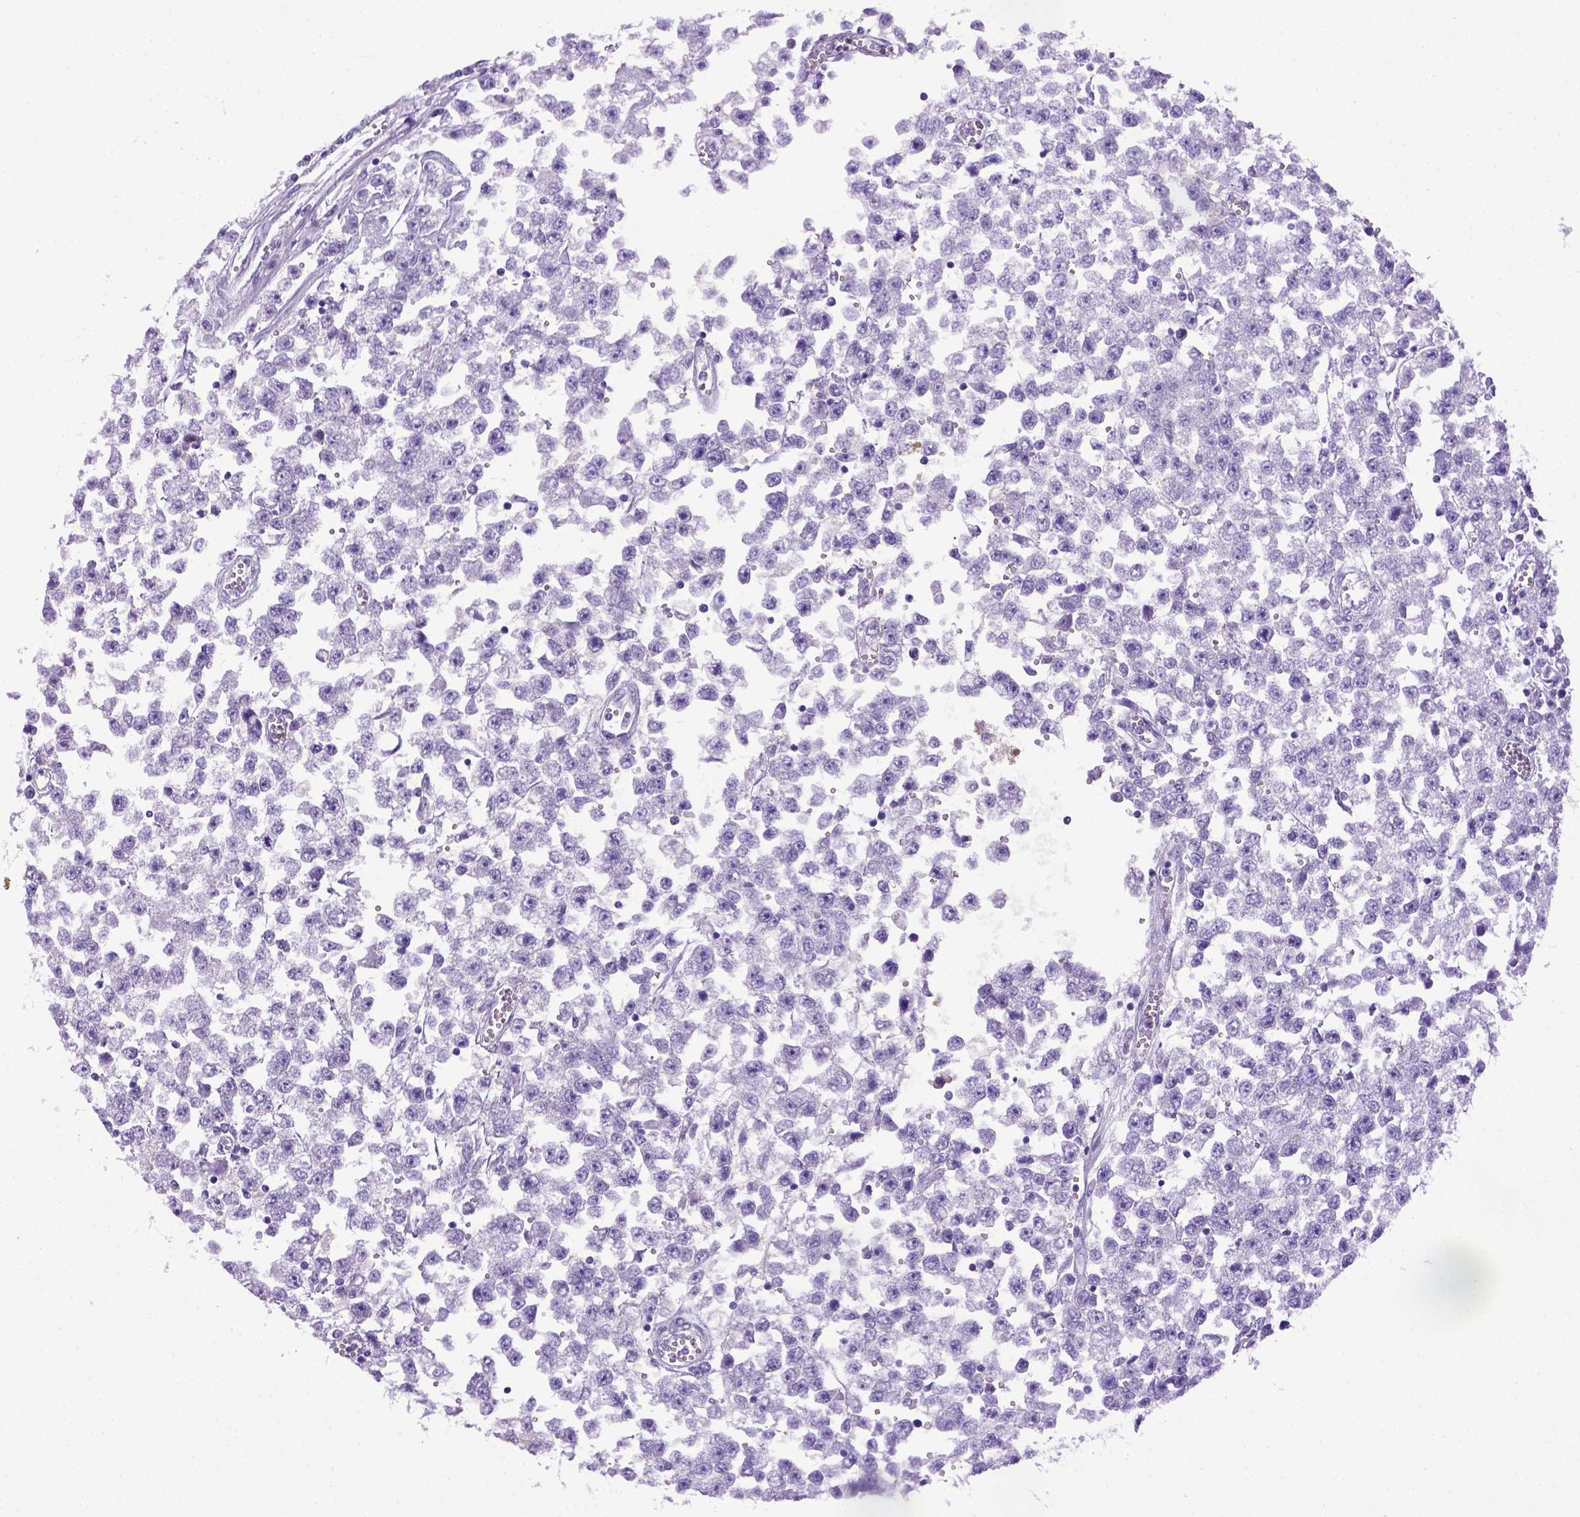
{"staining": {"intensity": "negative", "quantity": "none", "location": "none"}, "tissue": "testis cancer", "cell_type": "Tumor cells", "image_type": "cancer", "snomed": [{"axis": "morphology", "description": "Seminoma, NOS"}, {"axis": "topography", "description": "Testis"}], "caption": "IHC of human testis seminoma exhibits no positivity in tumor cells.", "gene": "ITIH4", "patient": {"sex": "male", "age": 34}}